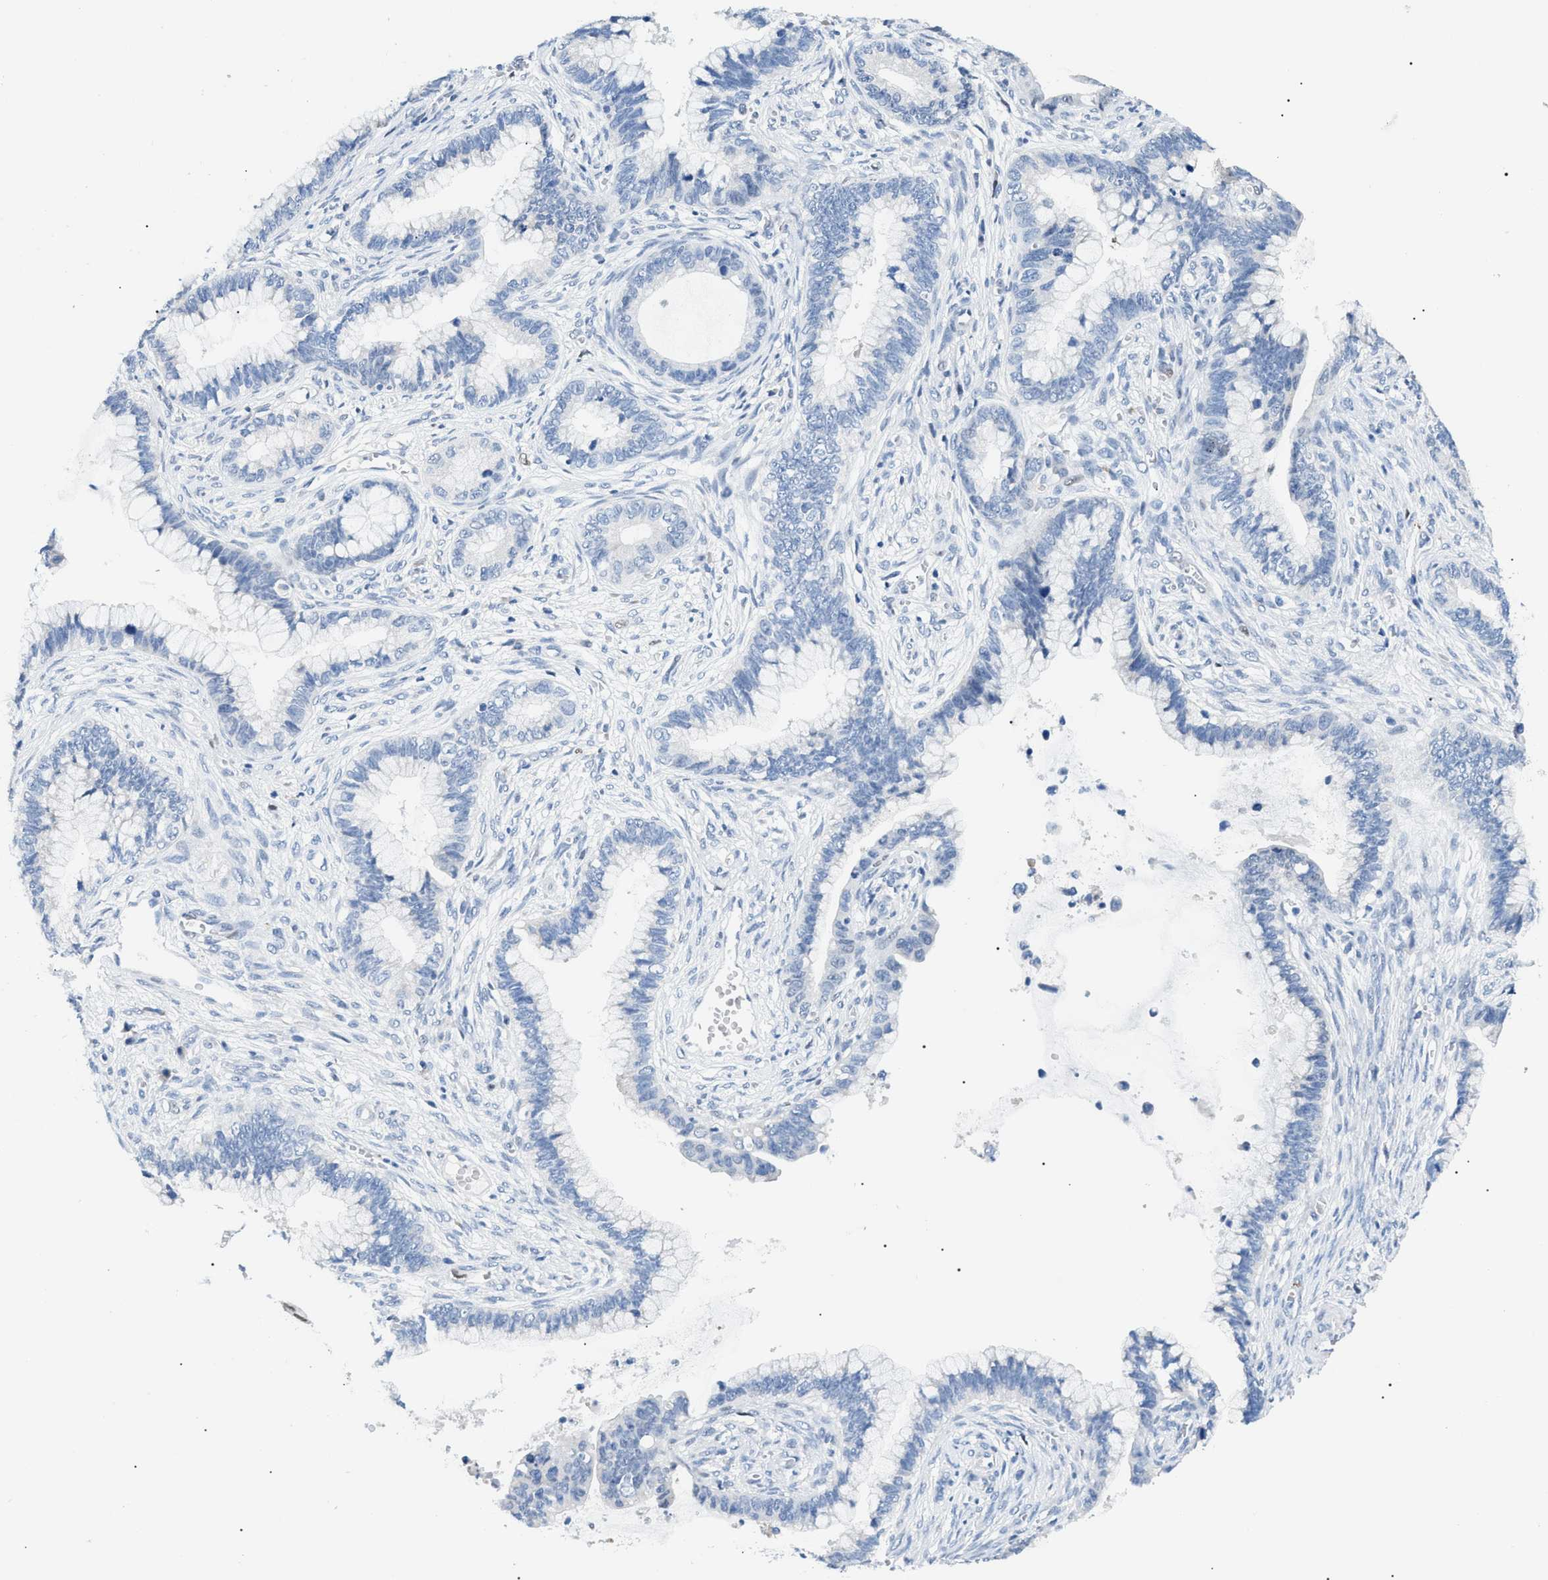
{"staining": {"intensity": "negative", "quantity": "none", "location": "none"}, "tissue": "cervical cancer", "cell_type": "Tumor cells", "image_type": "cancer", "snomed": [{"axis": "morphology", "description": "Adenocarcinoma, NOS"}, {"axis": "topography", "description": "Cervix"}], "caption": "Human cervical cancer (adenocarcinoma) stained for a protein using immunohistochemistry exhibits no expression in tumor cells.", "gene": "SMARCC1", "patient": {"sex": "female", "age": 44}}